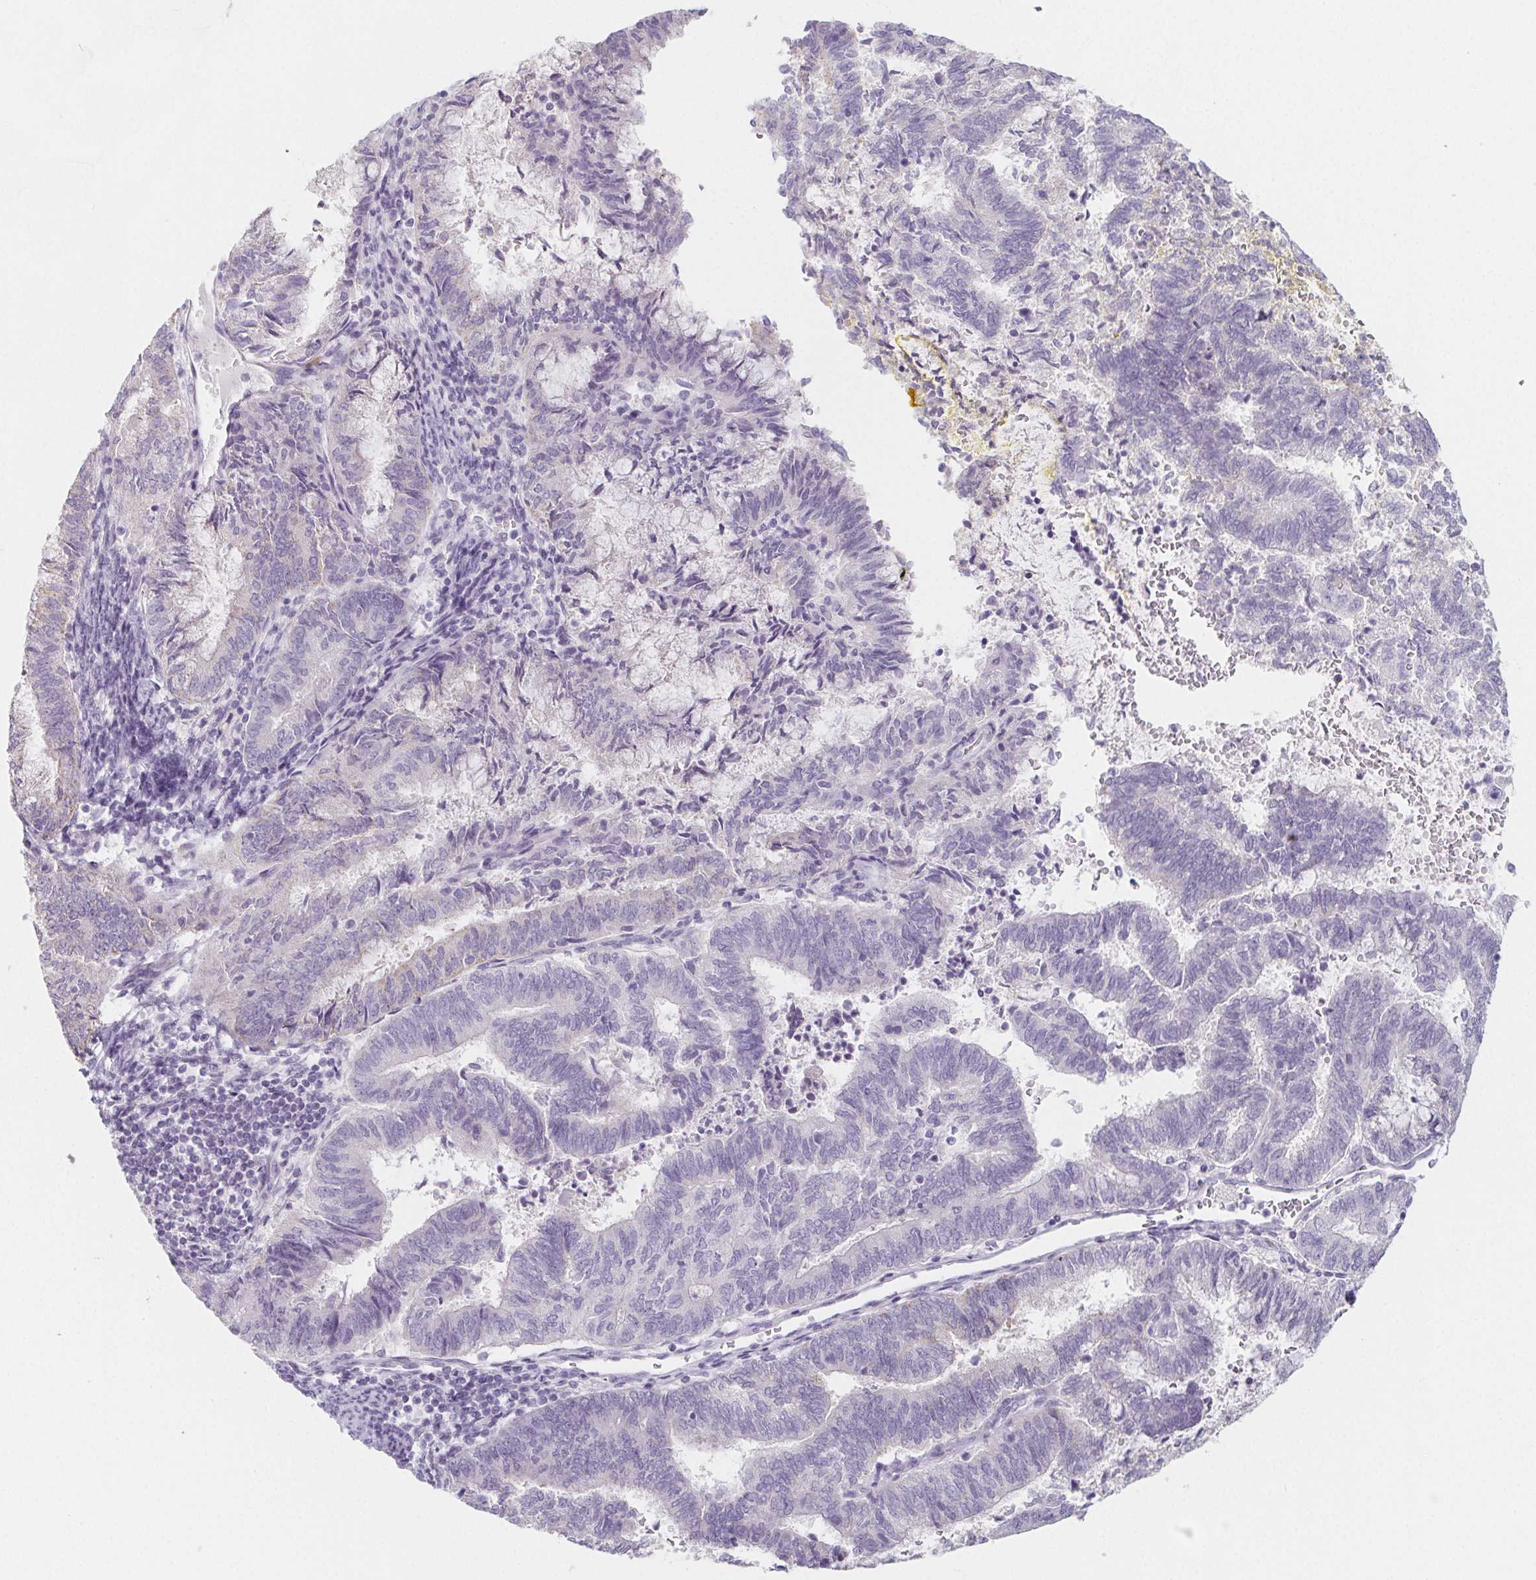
{"staining": {"intensity": "negative", "quantity": "none", "location": "none"}, "tissue": "endometrial cancer", "cell_type": "Tumor cells", "image_type": "cancer", "snomed": [{"axis": "morphology", "description": "Adenocarcinoma, NOS"}, {"axis": "topography", "description": "Endometrium"}], "caption": "Micrograph shows no protein expression in tumor cells of endometrial adenocarcinoma tissue.", "gene": "GLIPR1L1", "patient": {"sex": "female", "age": 65}}